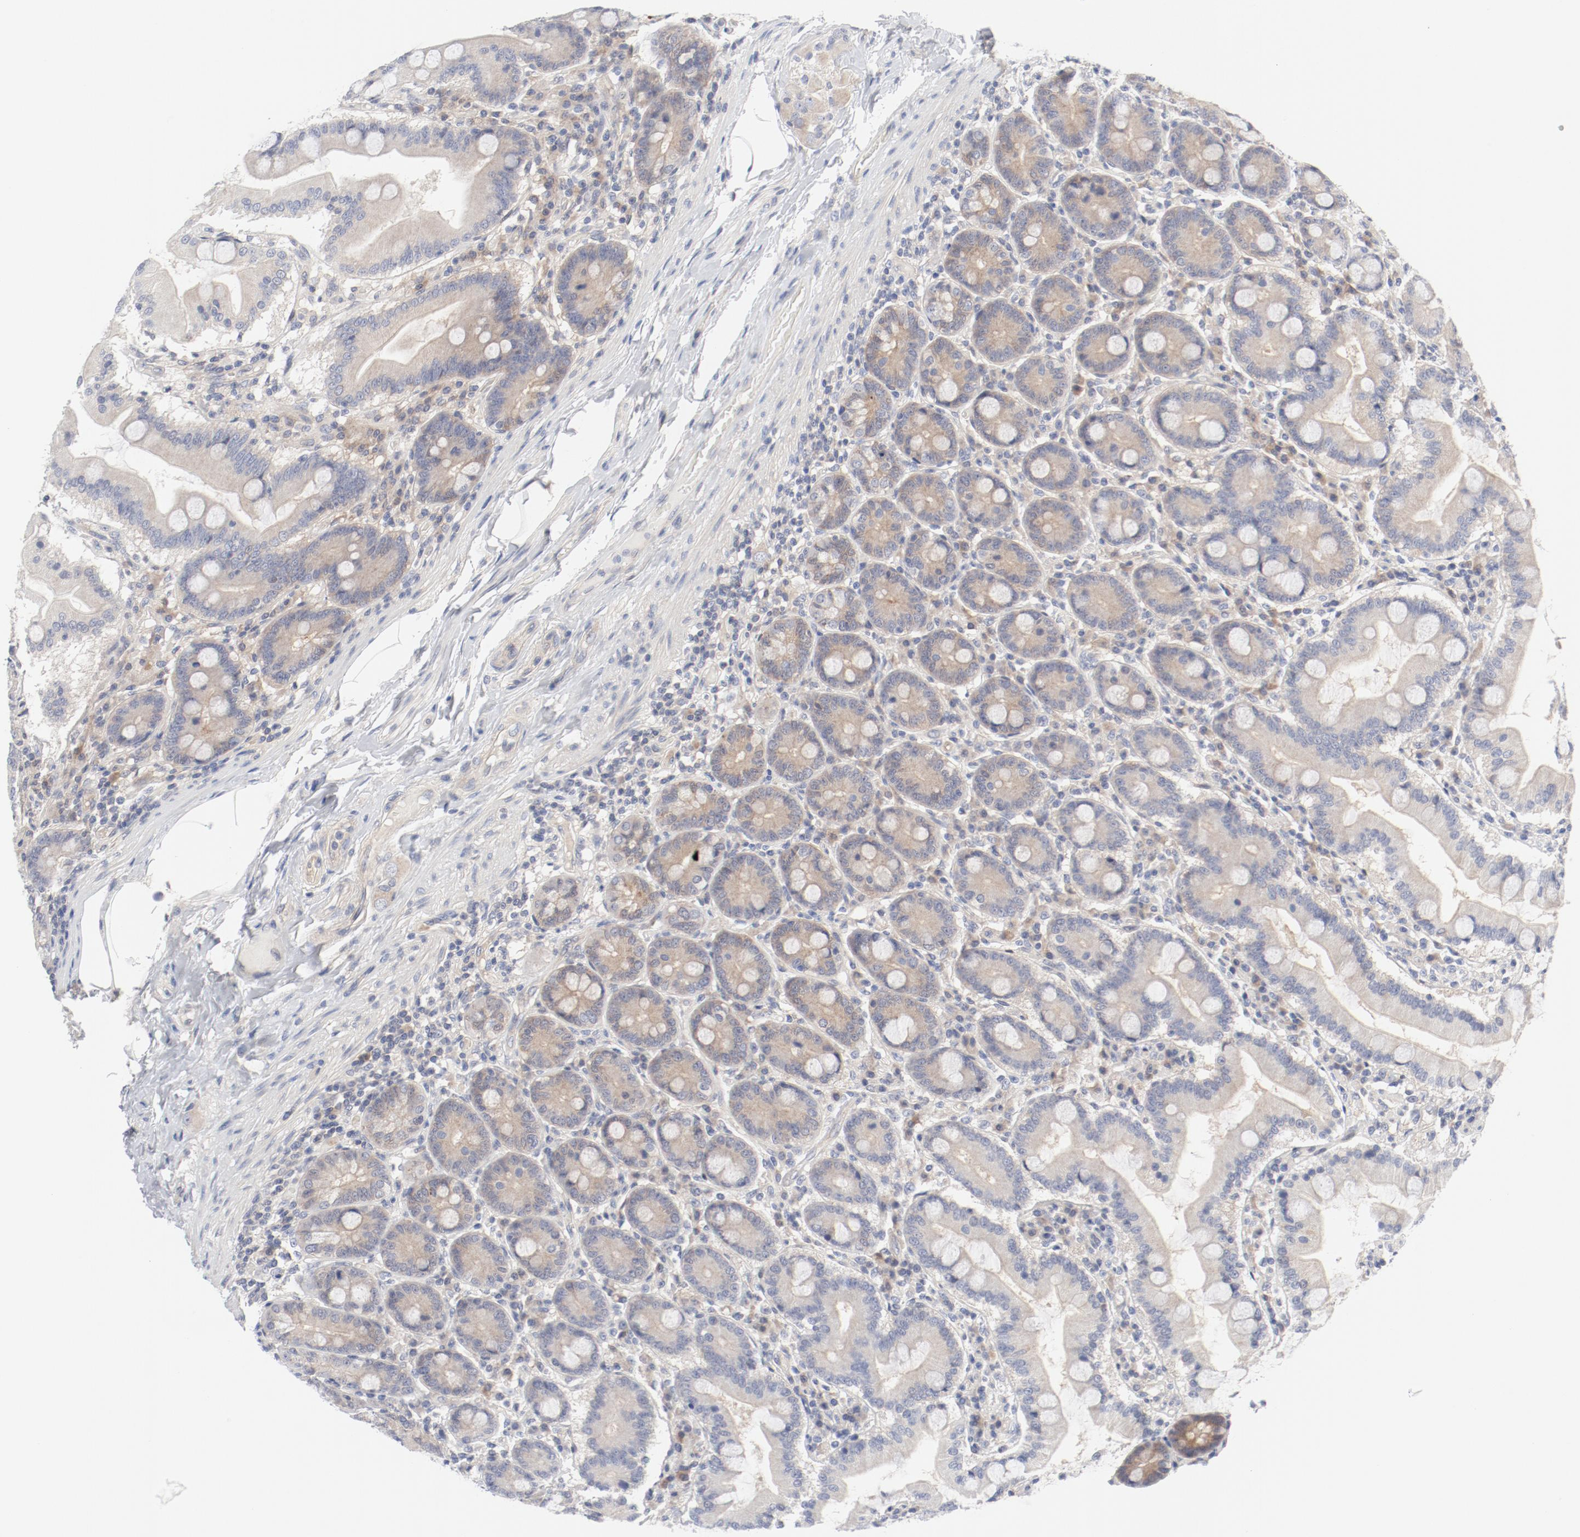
{"staining": {"intensity": "weak", "quantity": ">75%", "location": "cytoplasmic/membranous"}, "tissue": "duodenum", "cell_type": "Glandular cells", "image_type": "normal", "snomed": [{"axis": "morphology", "description": "Normal tissue, NOS"}, {"axis": "topography", "description": "Duodenum"}], "caption": "DAB (3,3'-diaminobenzidine) immunohistochemical staining of benign human duodenum exhibits weak cytoplasmic/membranous protein staining in approximately >75% of glandular cells.", "gene": "BAD", "patient": {"sex": "female", "age": 64}}